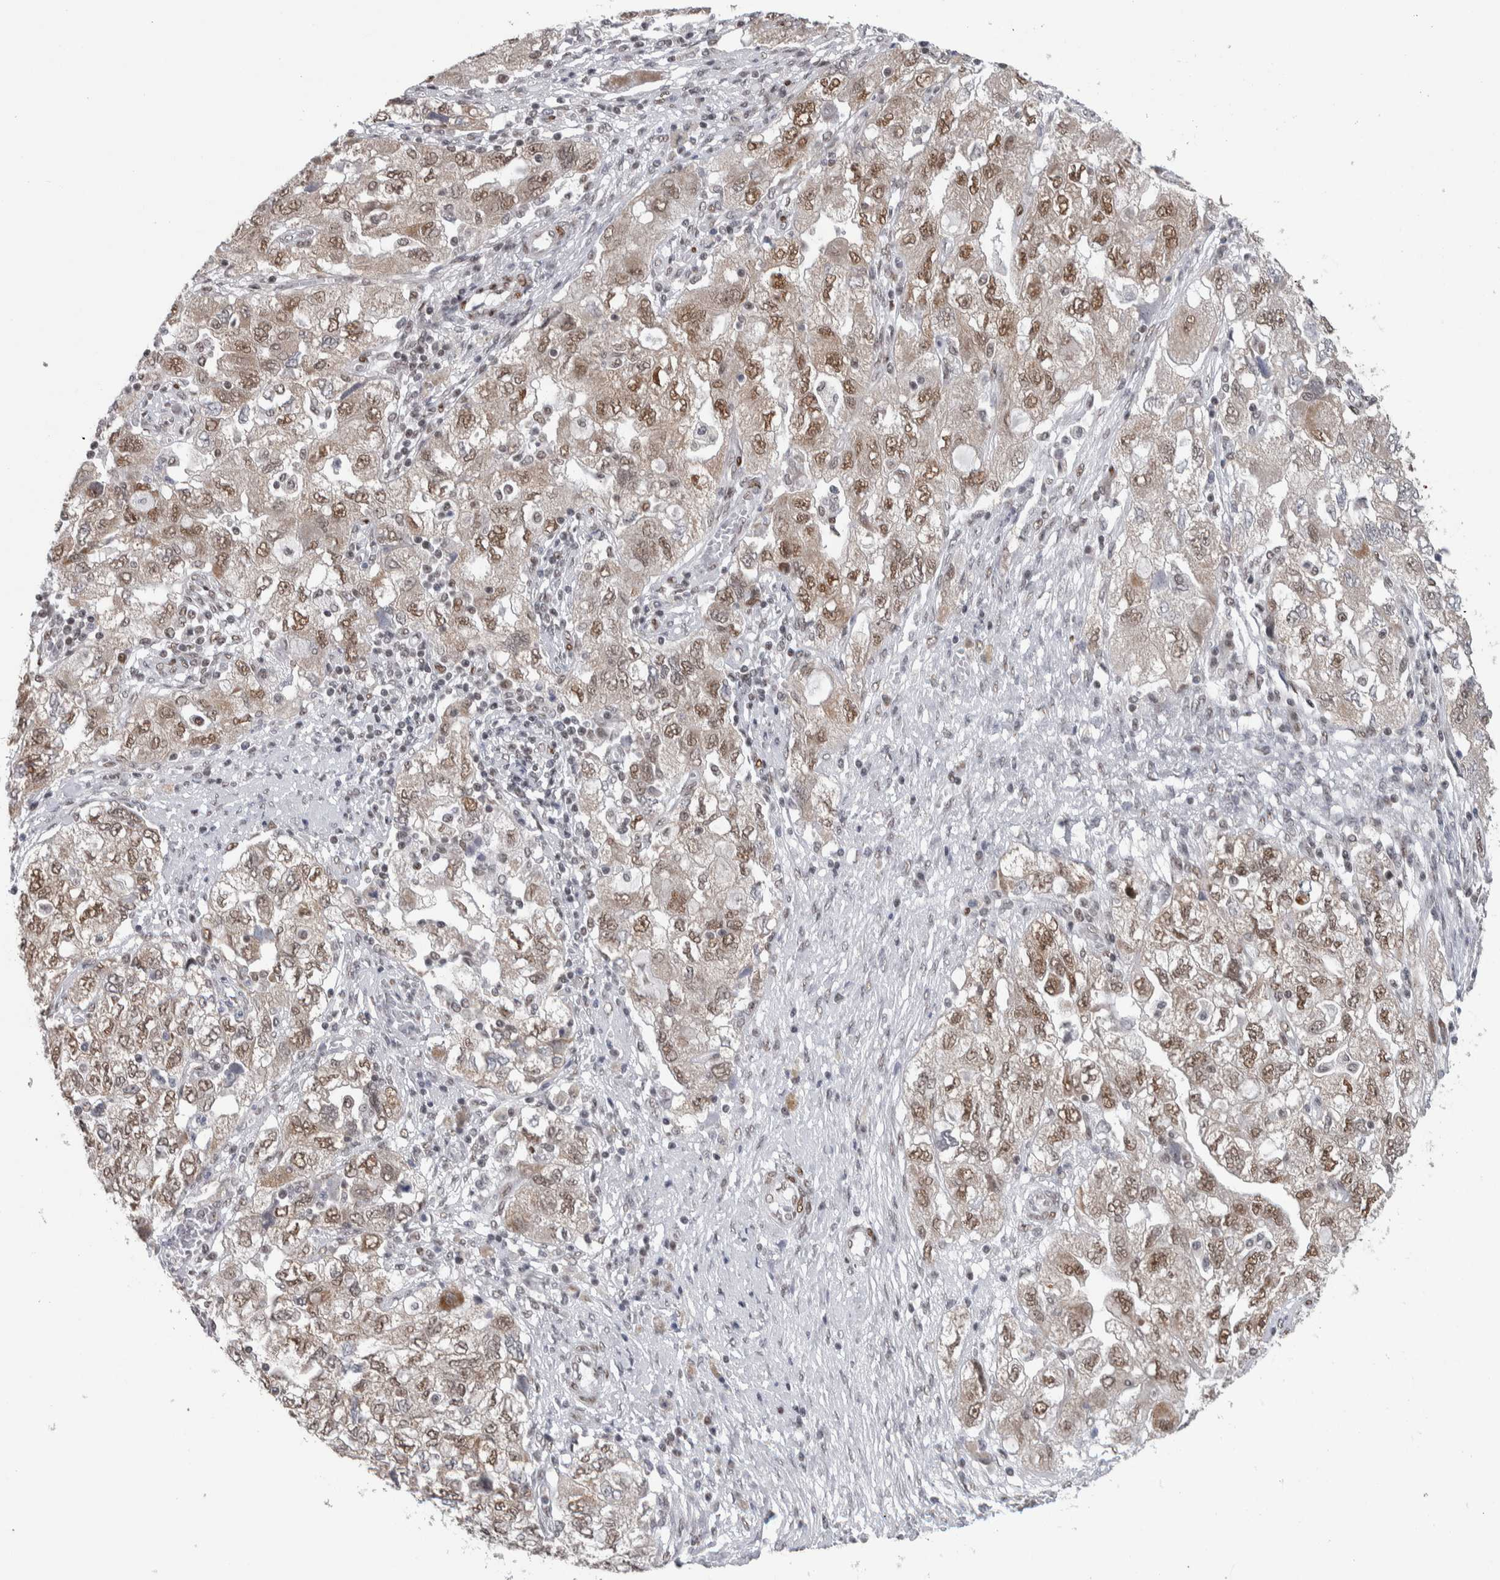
{"staining": {"intensity": "moderate", "quantity": ">75%", "location": "nuclear"}, "tissue": "ovarian cancer", "cell_type": "Tumor cells", "image_type": "cancer", "snomed": [{"axis": "morphology", "description": "Carcinoma, NOS"}, {"axis": "morphology", "description": "Cystadenocarcinoma, serous, NOS"}, {"axis": "topography", "description": "Ovary"}], "caption": "Approximately >75% of tumor cells in human ovarian cancer (serous cystadenocarcinoma) display moderate nuclear protein staining as visualized by brown immunohistochemical staining.", "gene": "HEXIM2", "patient": {"sex": "female", "age": 69}}